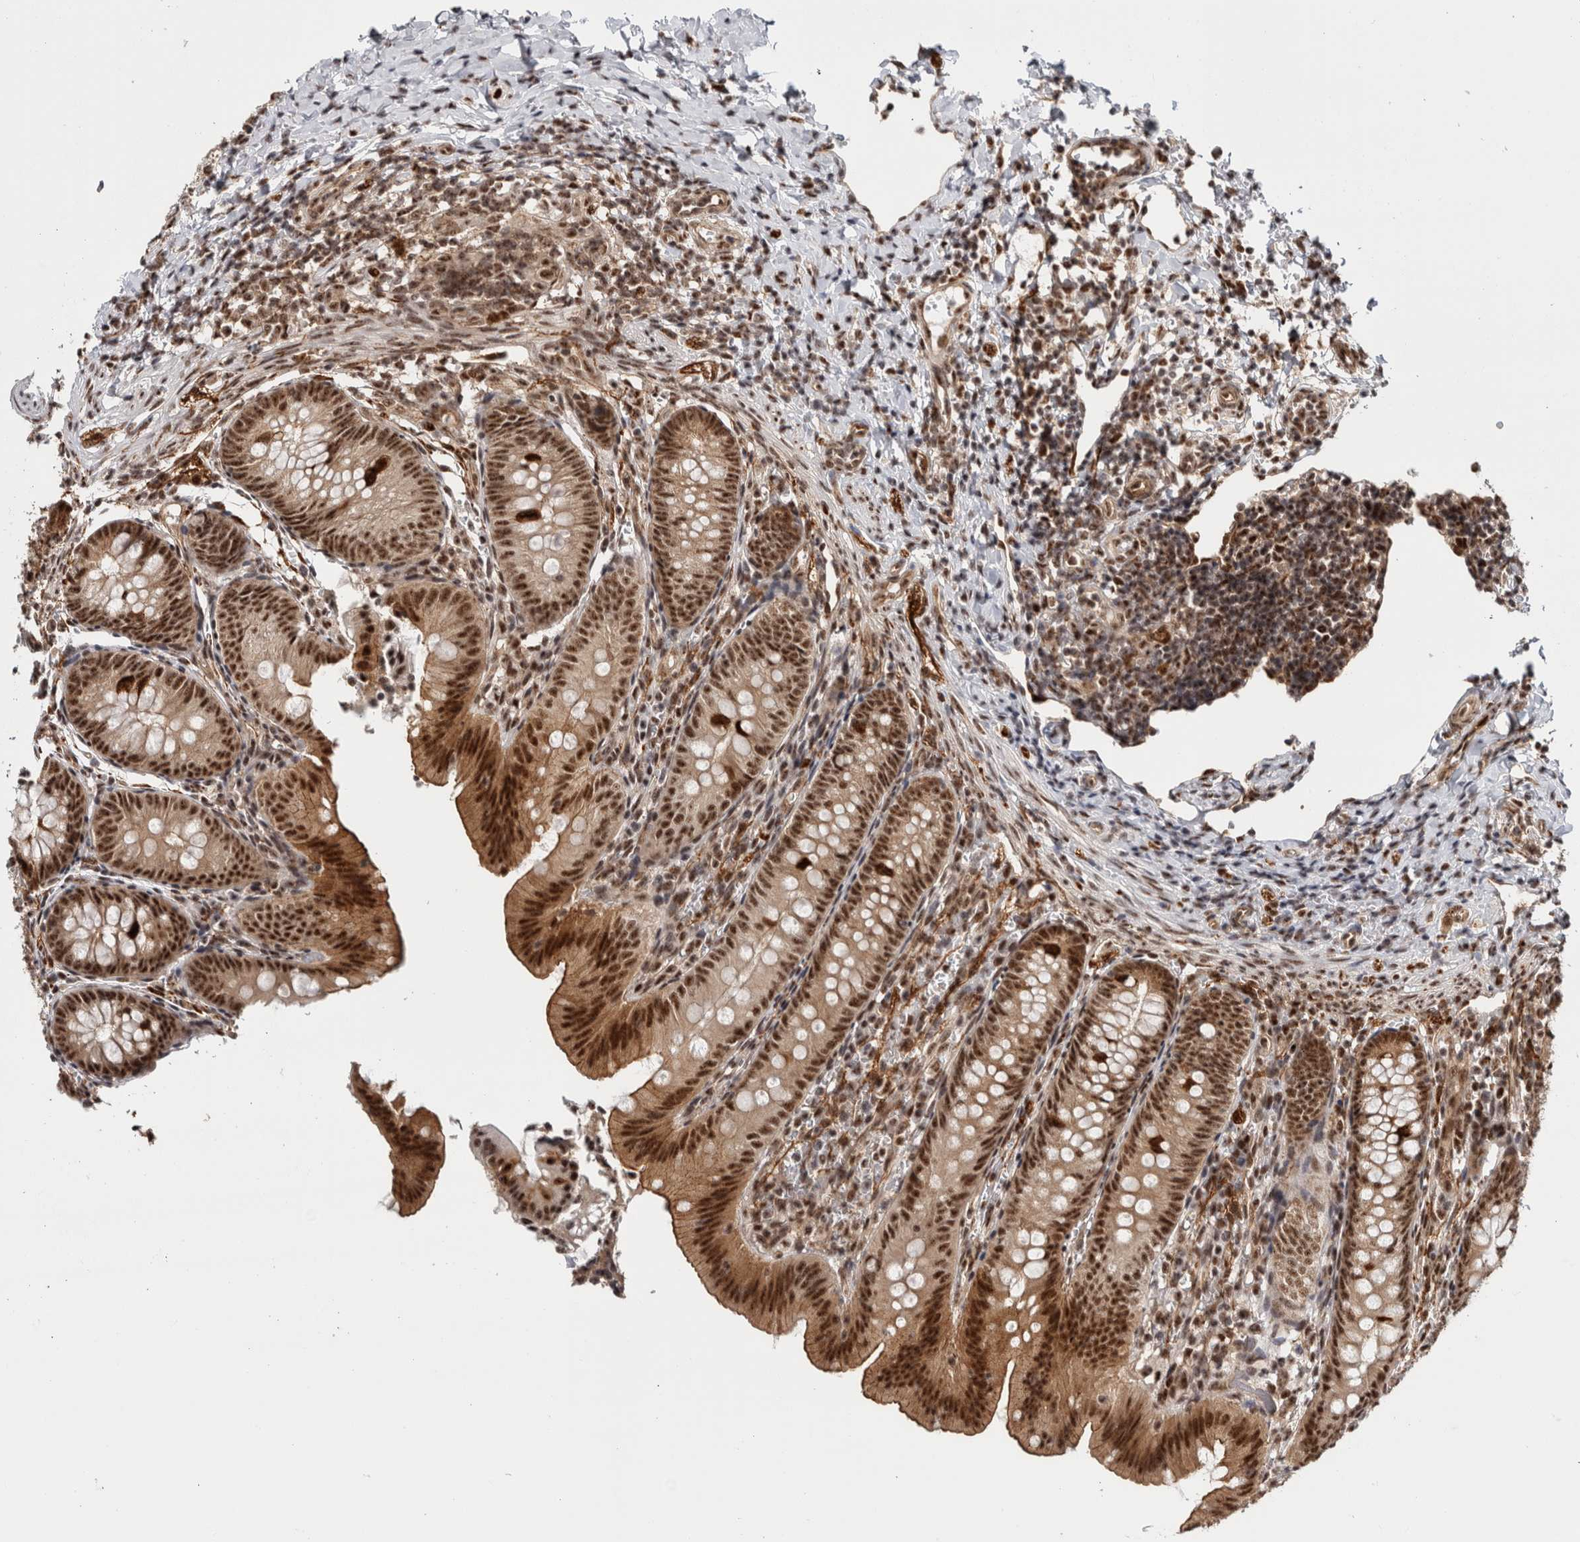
{"staining": {"intensity": "strong", "quantity": ">75%", "location": "cytoplasmic/membranous,nuclear"}, "tissue": "appendix", "cell_type": "Glandular cells", "image_type": "normal", "snomed": [{"axis": "morphology", "description": "Normal tissue, NOS"}, {"axis": "topography", "description": "Appendix"}], "caption": "Immunohistochemistry (IHC) histopathology image of normal appendix: appendix stained using immunohistochemistry (IHC) demonstrates high levels of strong protein expression localized specifically in the cytoplasmic/membranous,nuclear of glandular cells, appearing as a cytoplasmic/membranous,nuclear brown color.", "gene": "MKNK1", "patient": {"sex": "male", "age": 1}}